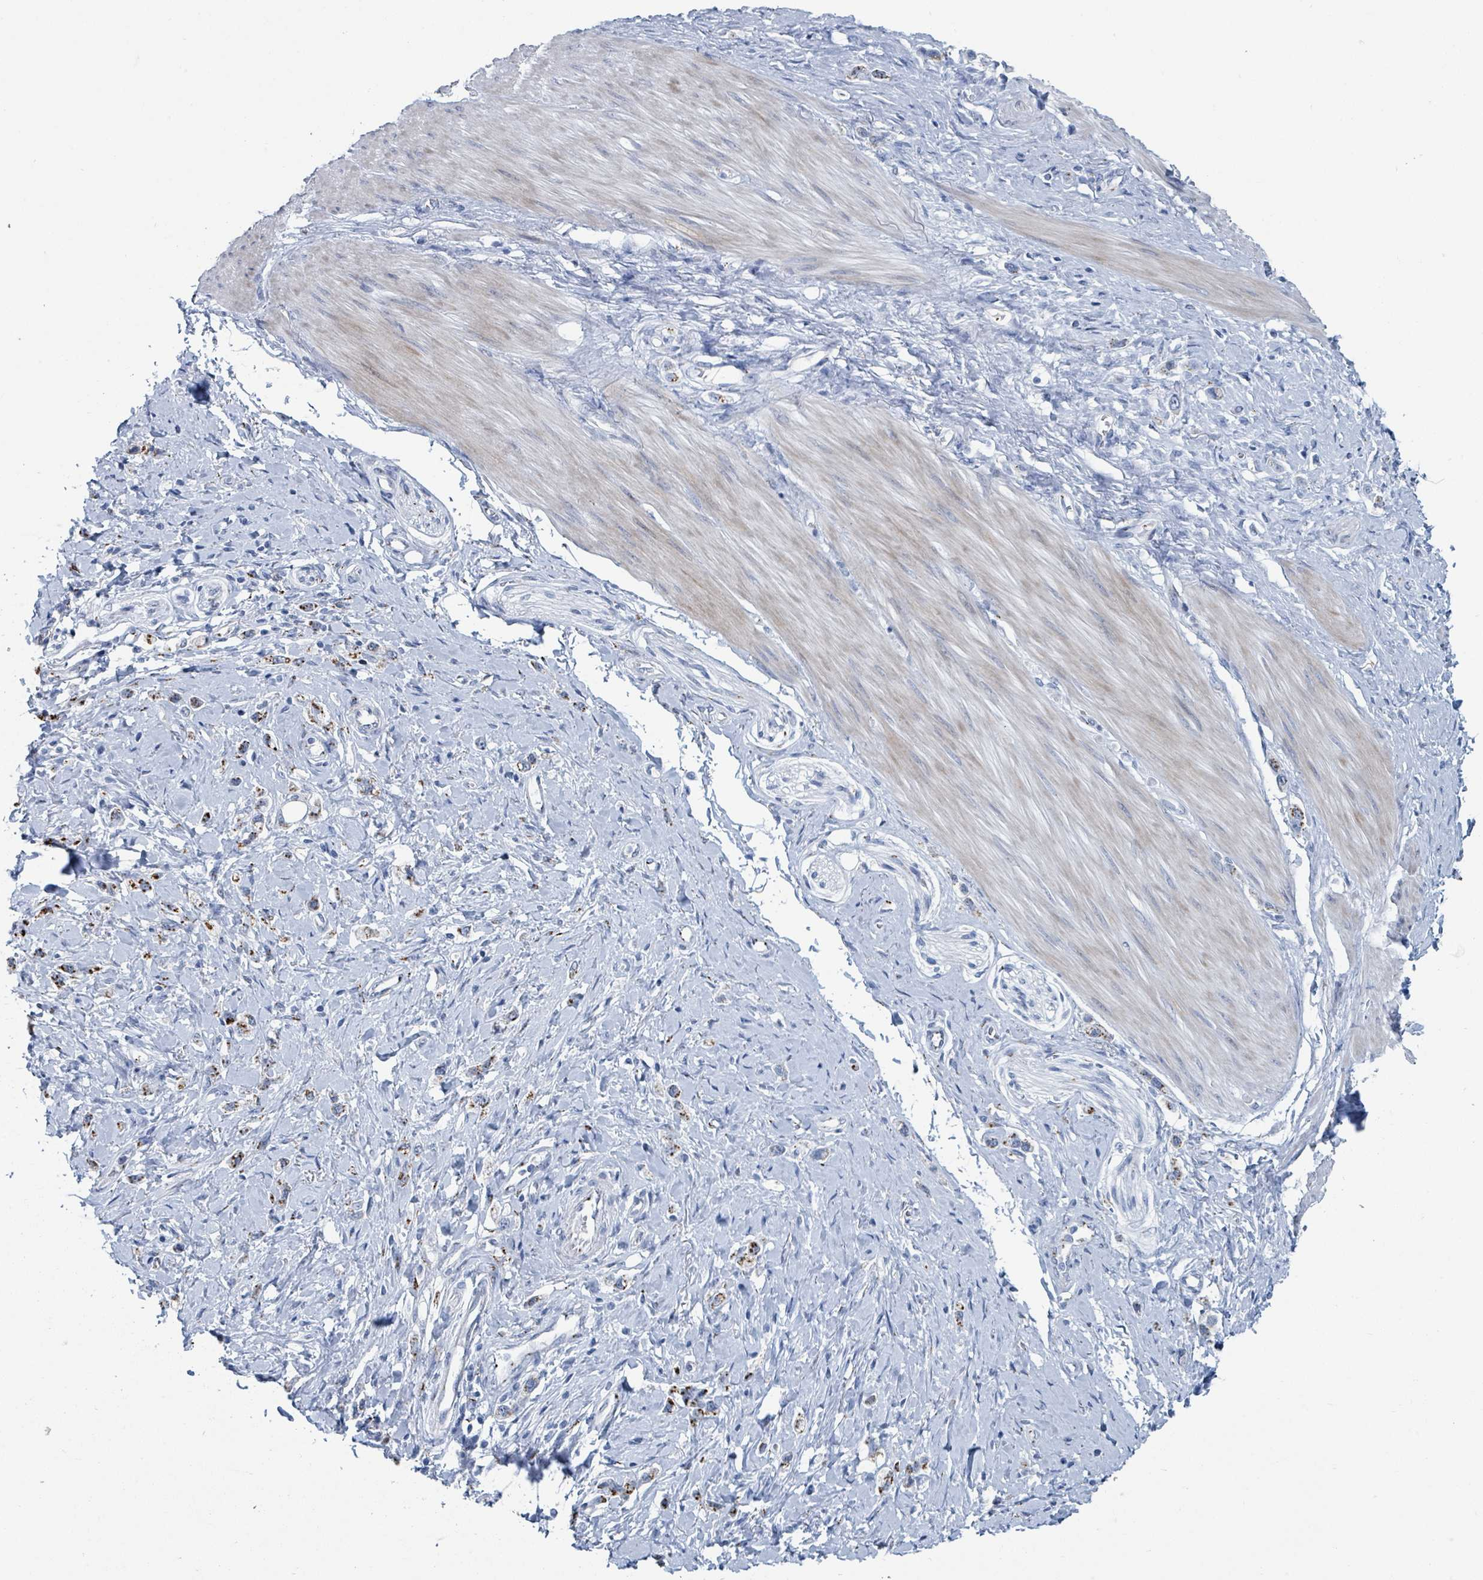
{"staining": {"intensity": "moderate", "quantity": "25%-75%", "location": "cytoplasmic/membranous"}, "tissue": "stomach cancer", "cell_type": "Tumor cells", "image_type": "cancer", "snomed": [{"axis": "morphology", "description": "Adenocarcinoma, NOS"}, {"axis": "topography", "description": "Stomach"}], "caption": "Immunohistochemical staining of stomach cancer (adenocarcinoma) displays medium levels of moderate cytoplasmic/membranous protein expression in approximately 25%-75% of tumor cells. The protein is shown in brown color, while the nuclei are stained blue.", "gene": "DCAF5", "patient": {"sex": "female", "age": 65}}